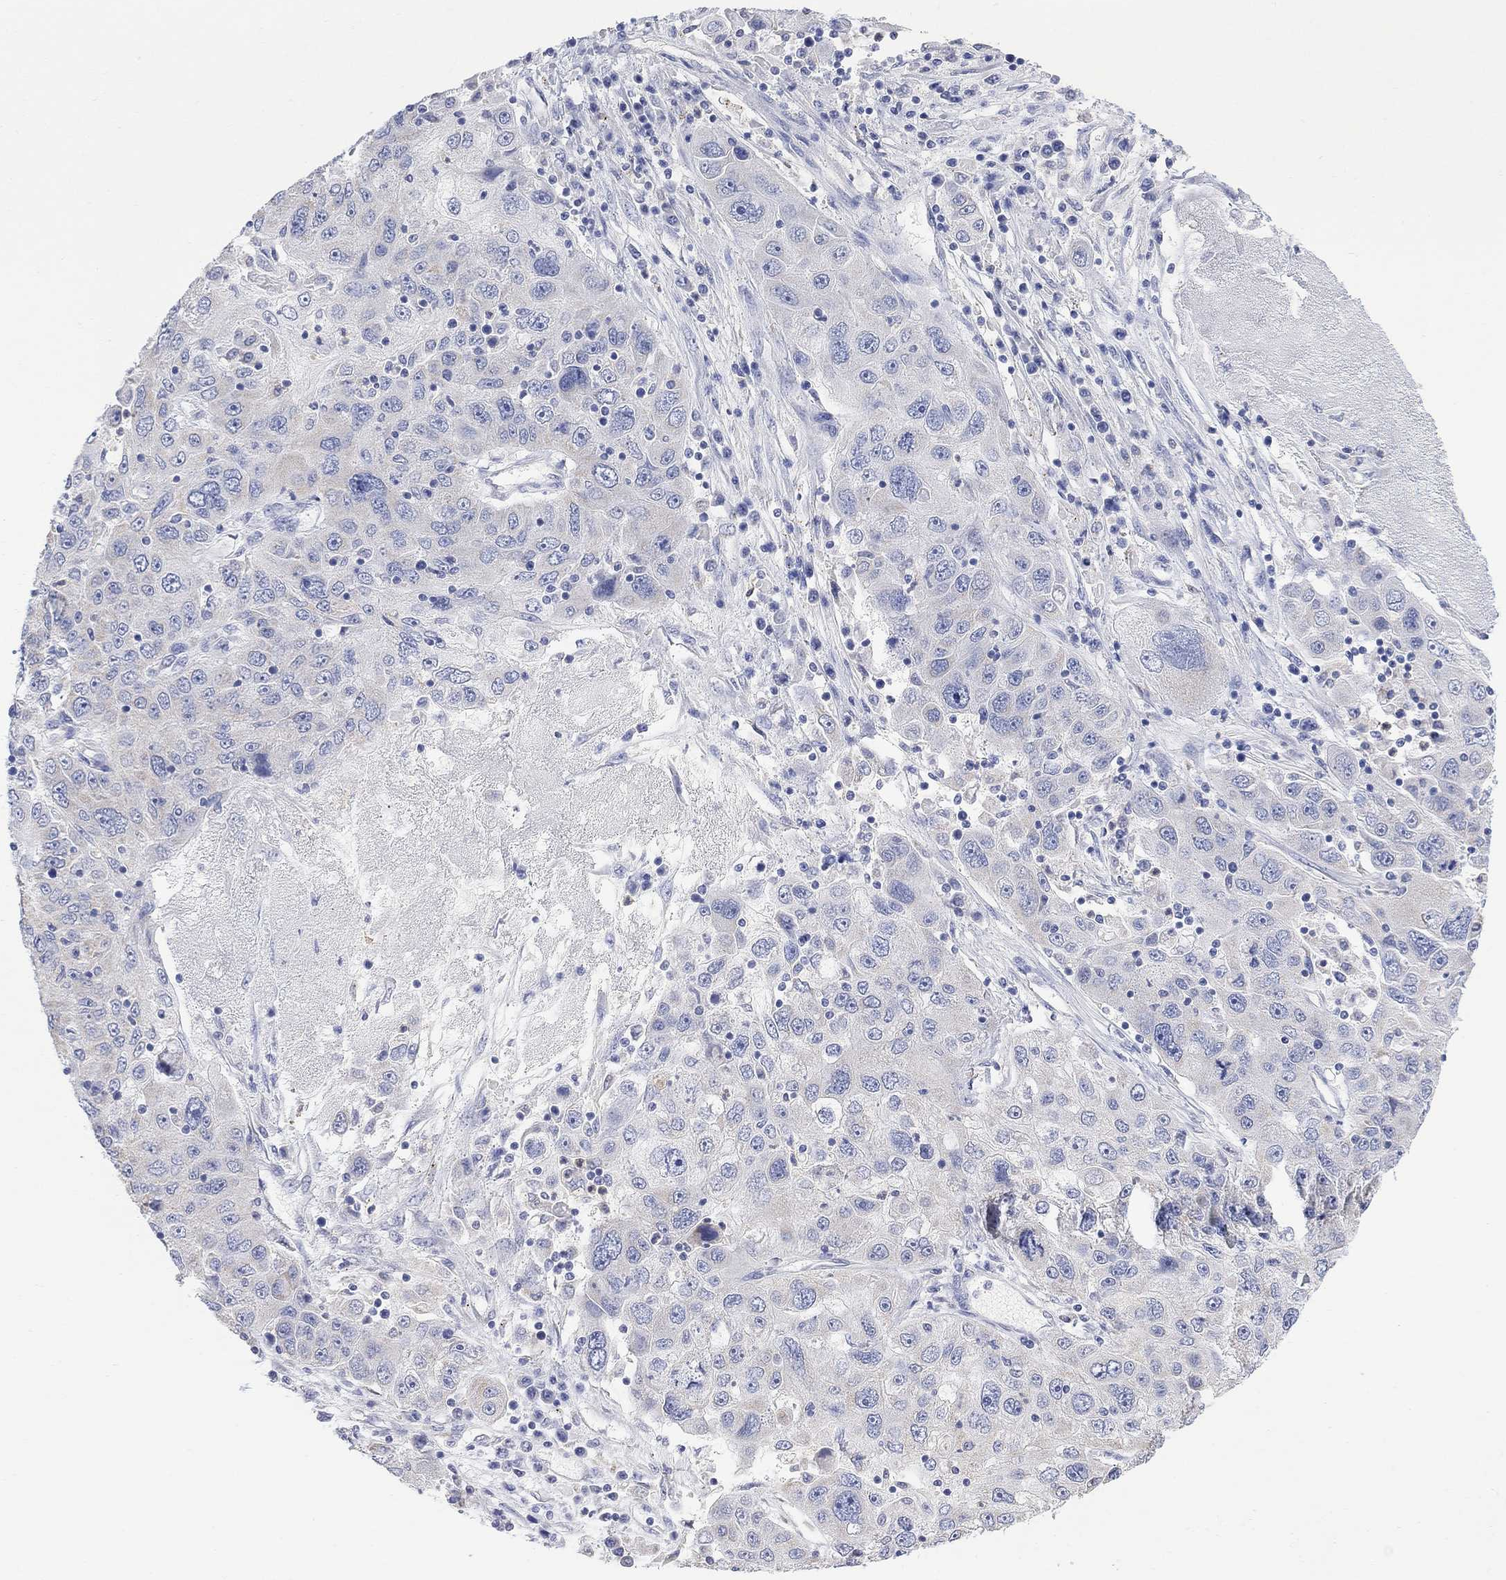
{"staining": {"intensity": "negative", "quantity": "none", "location": "none"}, "tissue": "stomach cancer", "cell_type": "Tumor cells", "image_type": "cancer", "snomed": [{"axis": "morphology", "description": "Adenocarcinoma, NOS"}, {"axis": "topography", "description": "Stomach"}], "caption": "Immunohistochemical staining of stomach cancer (adenocarcinoma) demonstrates no significant positivity in tumor cells.", "gene": "FBP2", "patient": {"sex": "male", "age": 56}}